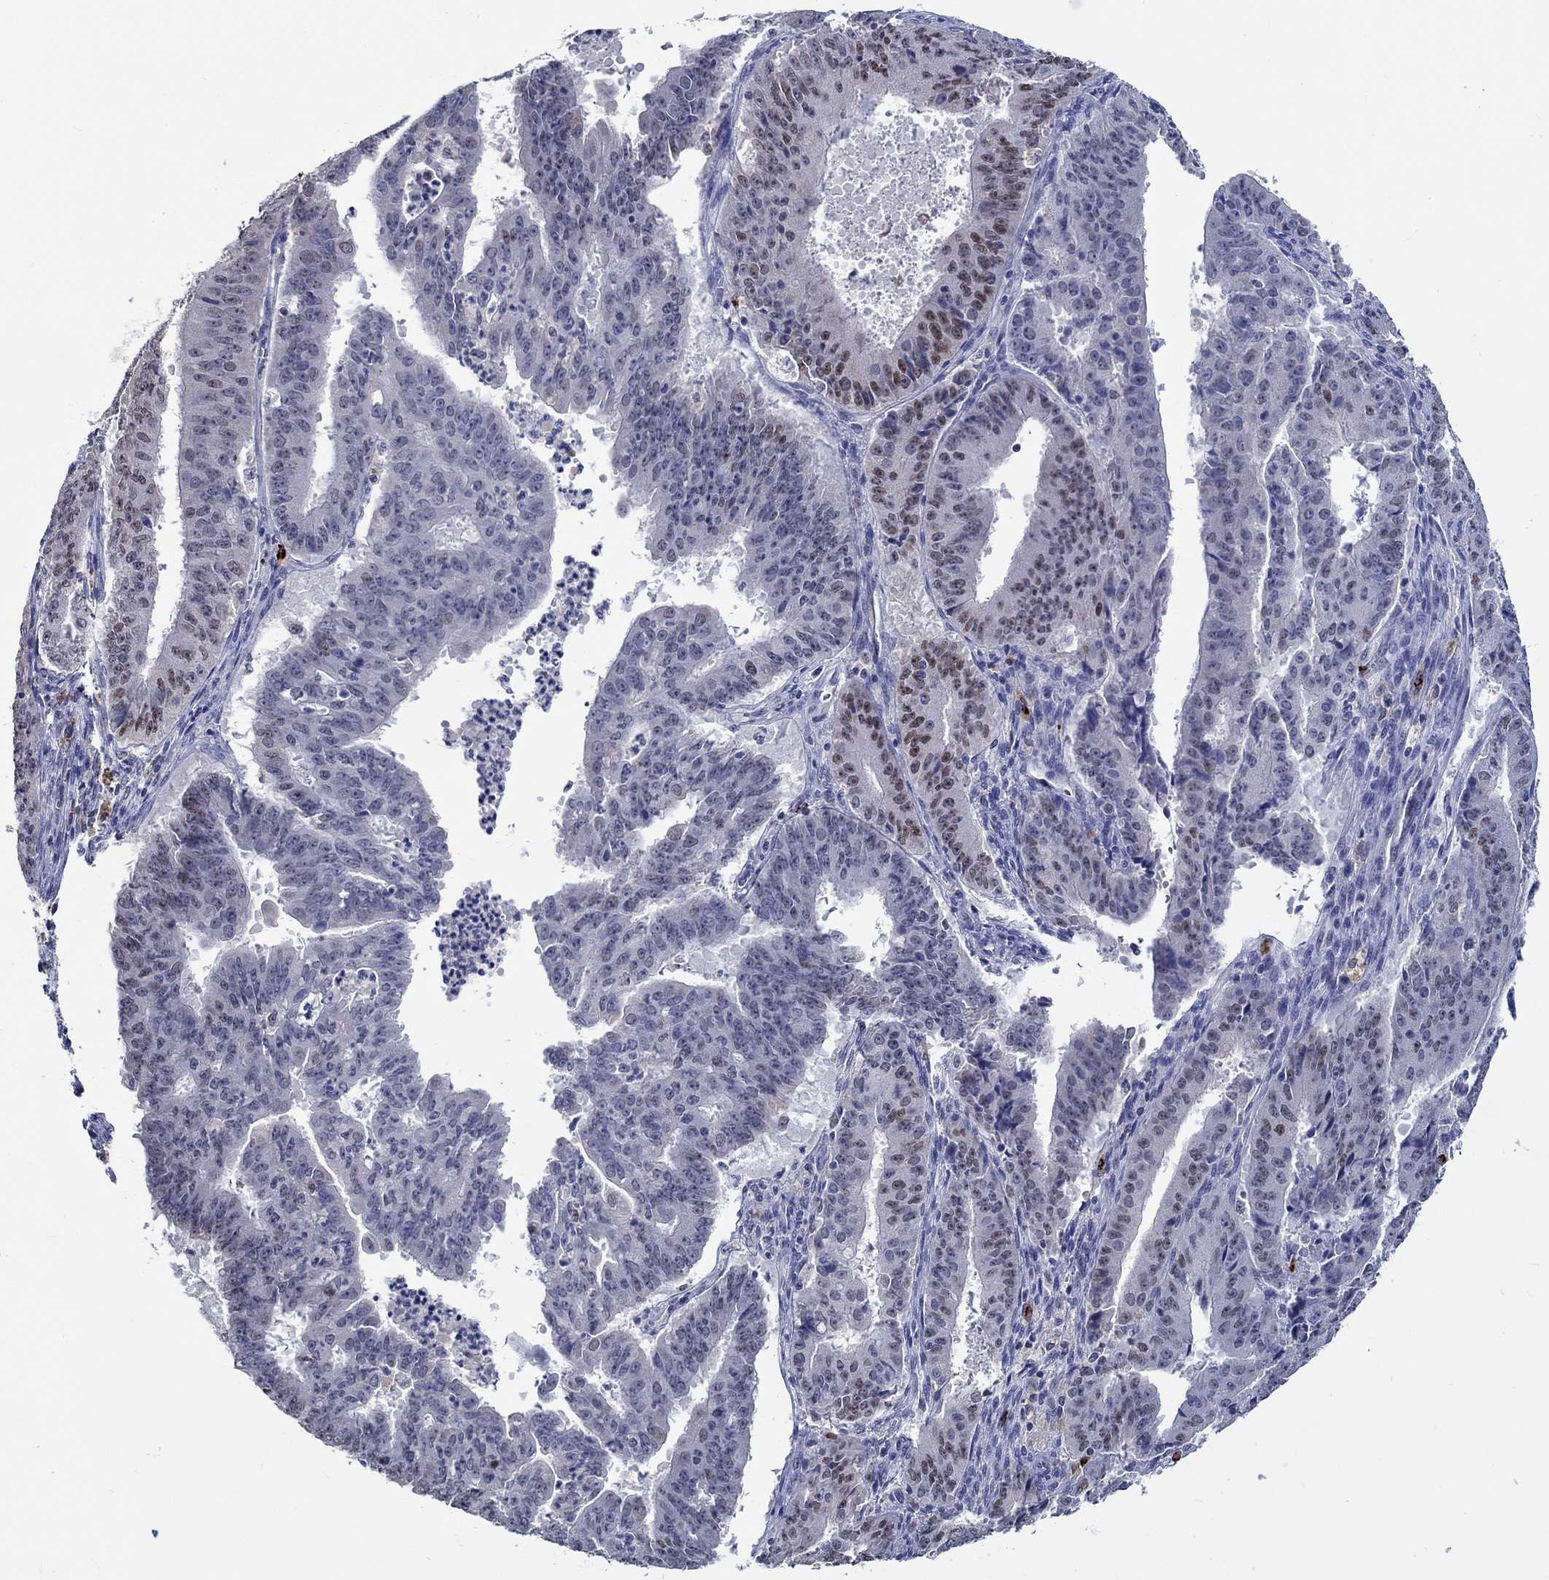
{"staining": {"intensity": "weak", "quantity": "<25%", "location": "nuclear"}, "tissue": "ovarian cancer", "cell_type": "Tumor cells", "image_type": "cancer", "snomed": [{"axis": "morphology", "description": "Carcinoma, endometroid"}, {"axis": "topography", "description": "Ovary"}], "caption": "This is an IHC image of ovarian cancer. There is no positivity in tumor cells.", "gene": "GATA2", "patient": {"sex": "female", "age": 42}}